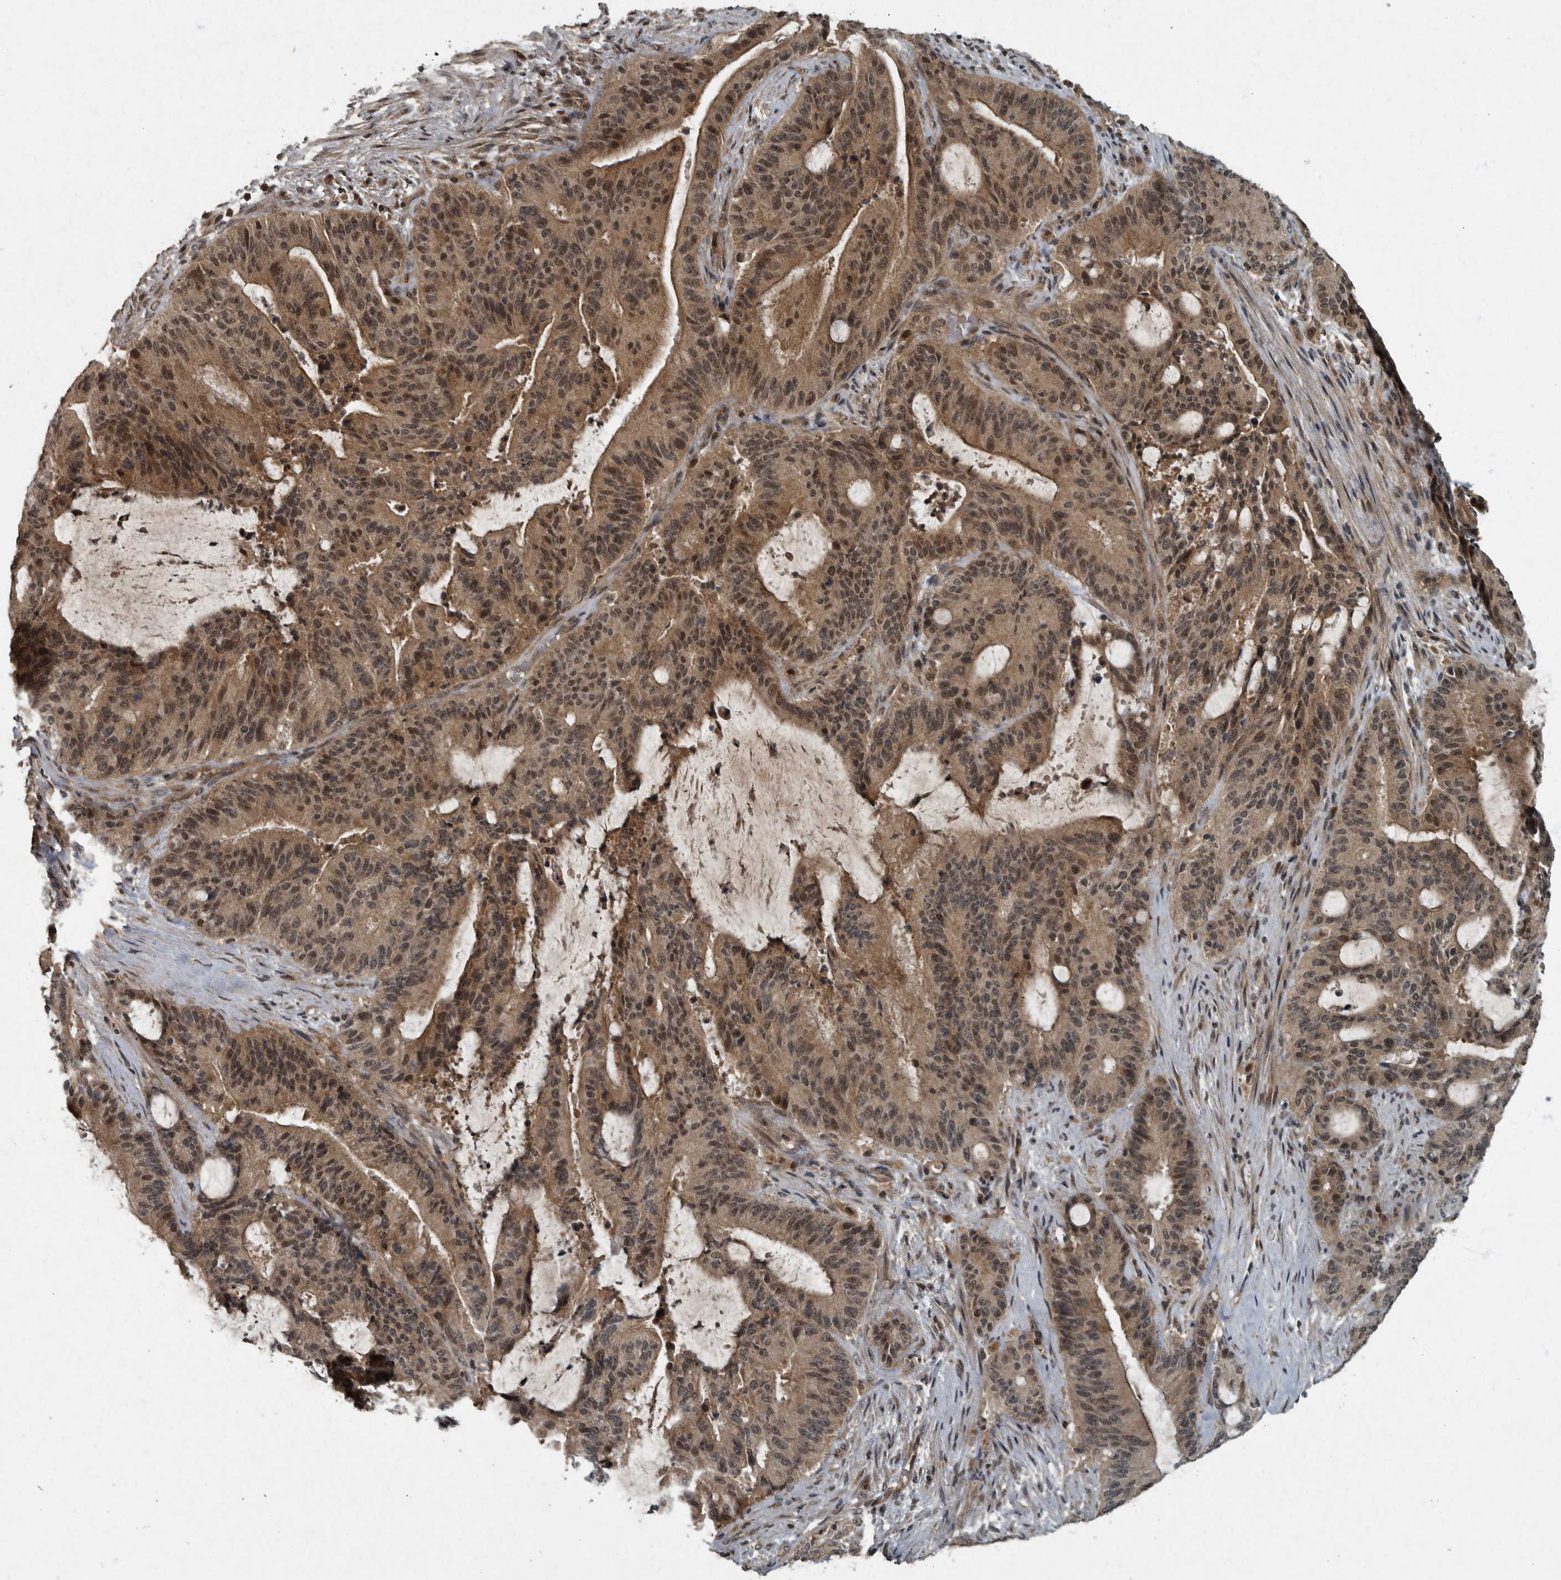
{"staining": {"intensity": "moderate", "quantity": ">75%", "location": "cytoplasmic/membranous,nuclear"}, "tissue": "liver cancer", "cell_type": "Tumor cells", "image_type": "cancer", "snomed": [{"axis": "morphology", "description": "Normal tissue, NOS"}, {"axis": "morphology", "description": "Cholangiocarcinoma"}, {"axis": "topography", "description": "Liver"}, {"axis": "topography", "description": "Peripheral nerve tissue"}], "caption": "The immunohistochemical stain labels moderate cytoplasmic/membranous and nuclear staining in tumor cells of liver cholangiocarcinoma tissue.", "gene": "FOXO1", "patient": {"sex": "female", "age": 73}}